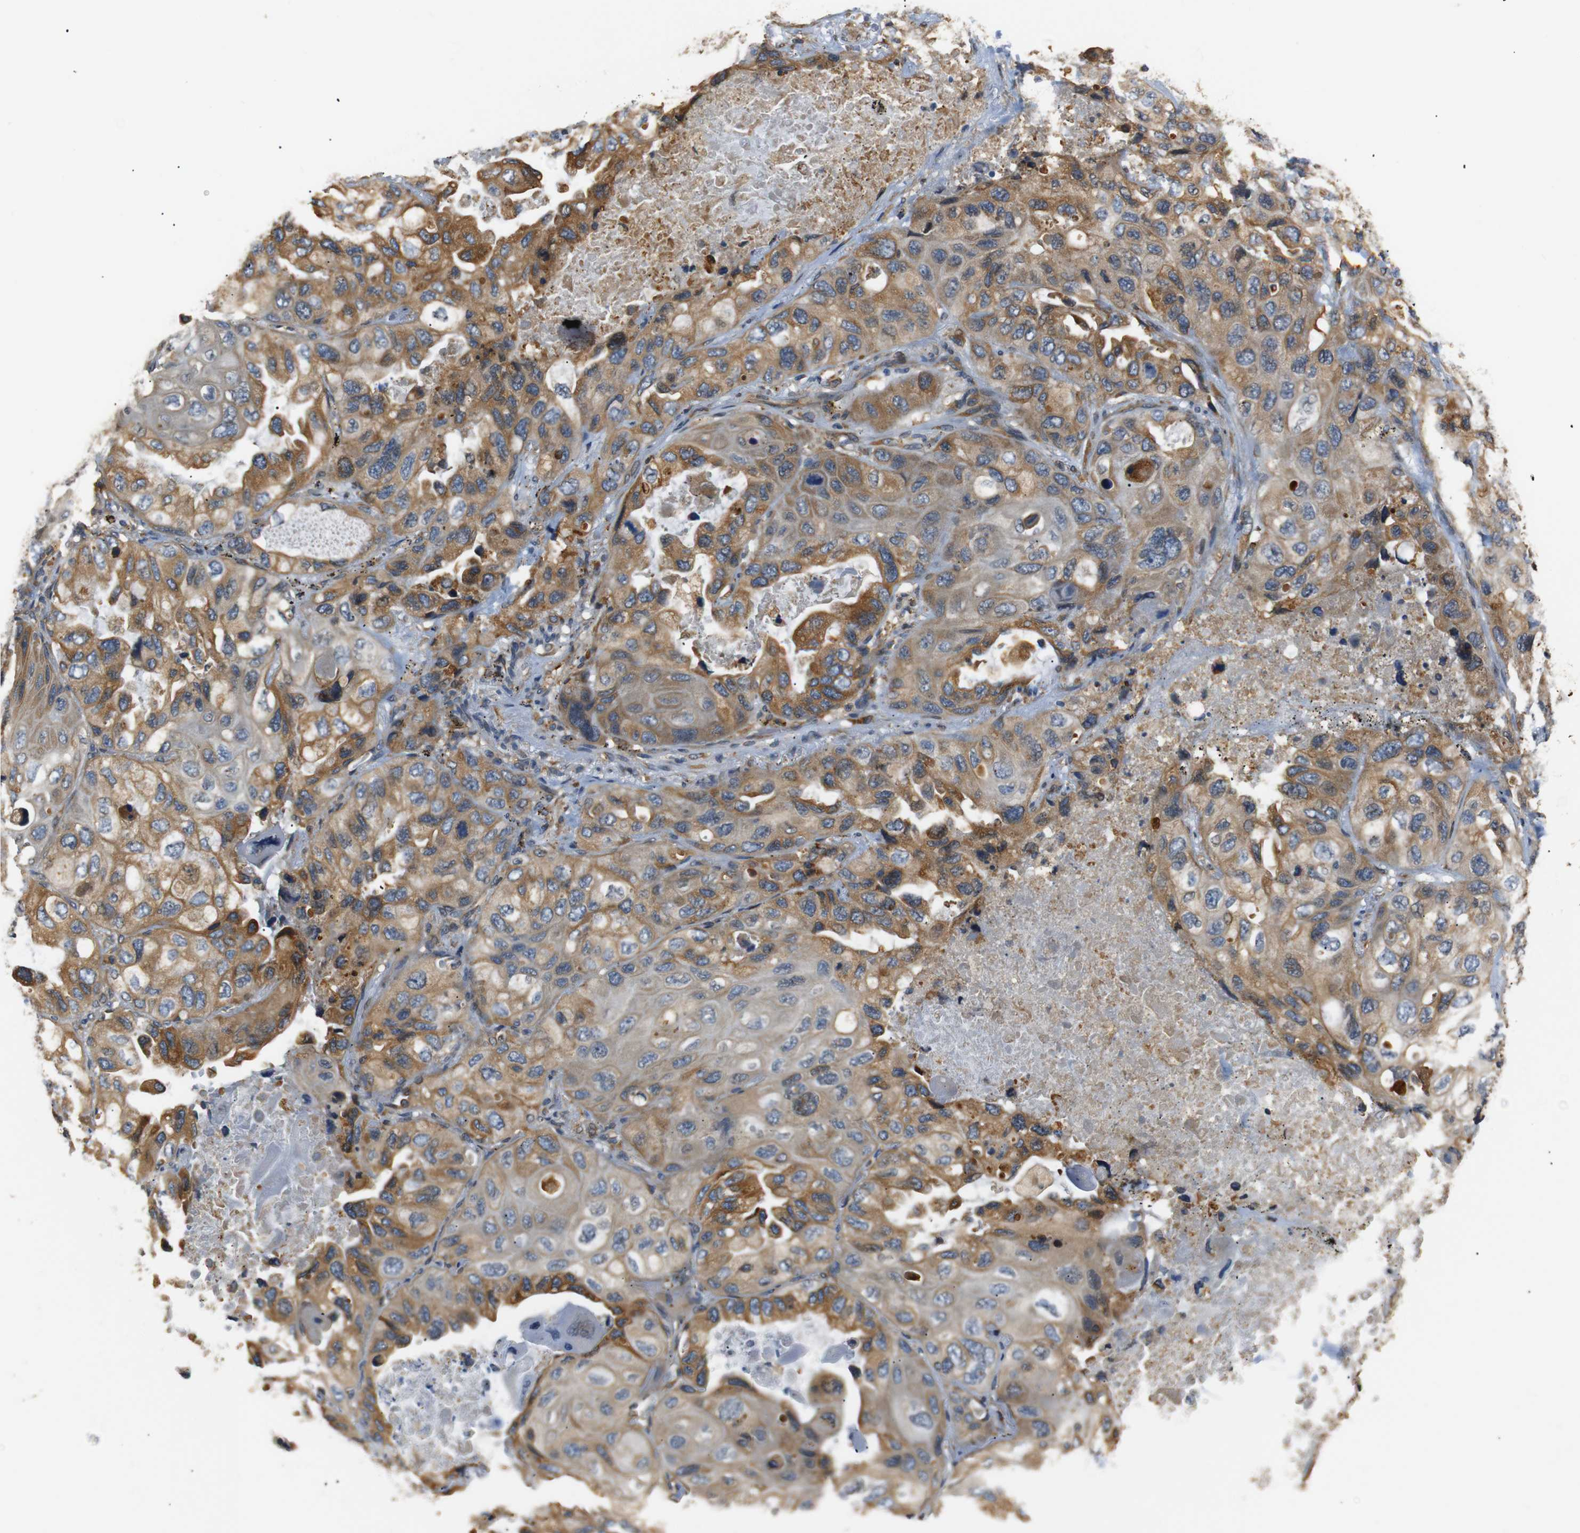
{"staining": {"intensity": "moderate", "quantity": ">75%", "location": "cytoplasmic/membranous"}, "tissue": "lung cancer", "cell_type": "Tumor cells", "image_type": "cancer", "snomed": [{"axis": "morphology", "description": "Squamous cell carcinoma, NOS"}, {"axis": "topography", "description": "Lung"}], "caption": "DAB immunohistochemical staining of human lung squamous cell carcinoma exhibits moderate cytoplasmic/membranous protein expression in approximately >75% of tumor cells.", "gene": "TMED2", "patient": {"sex": "female", "age": 73}}